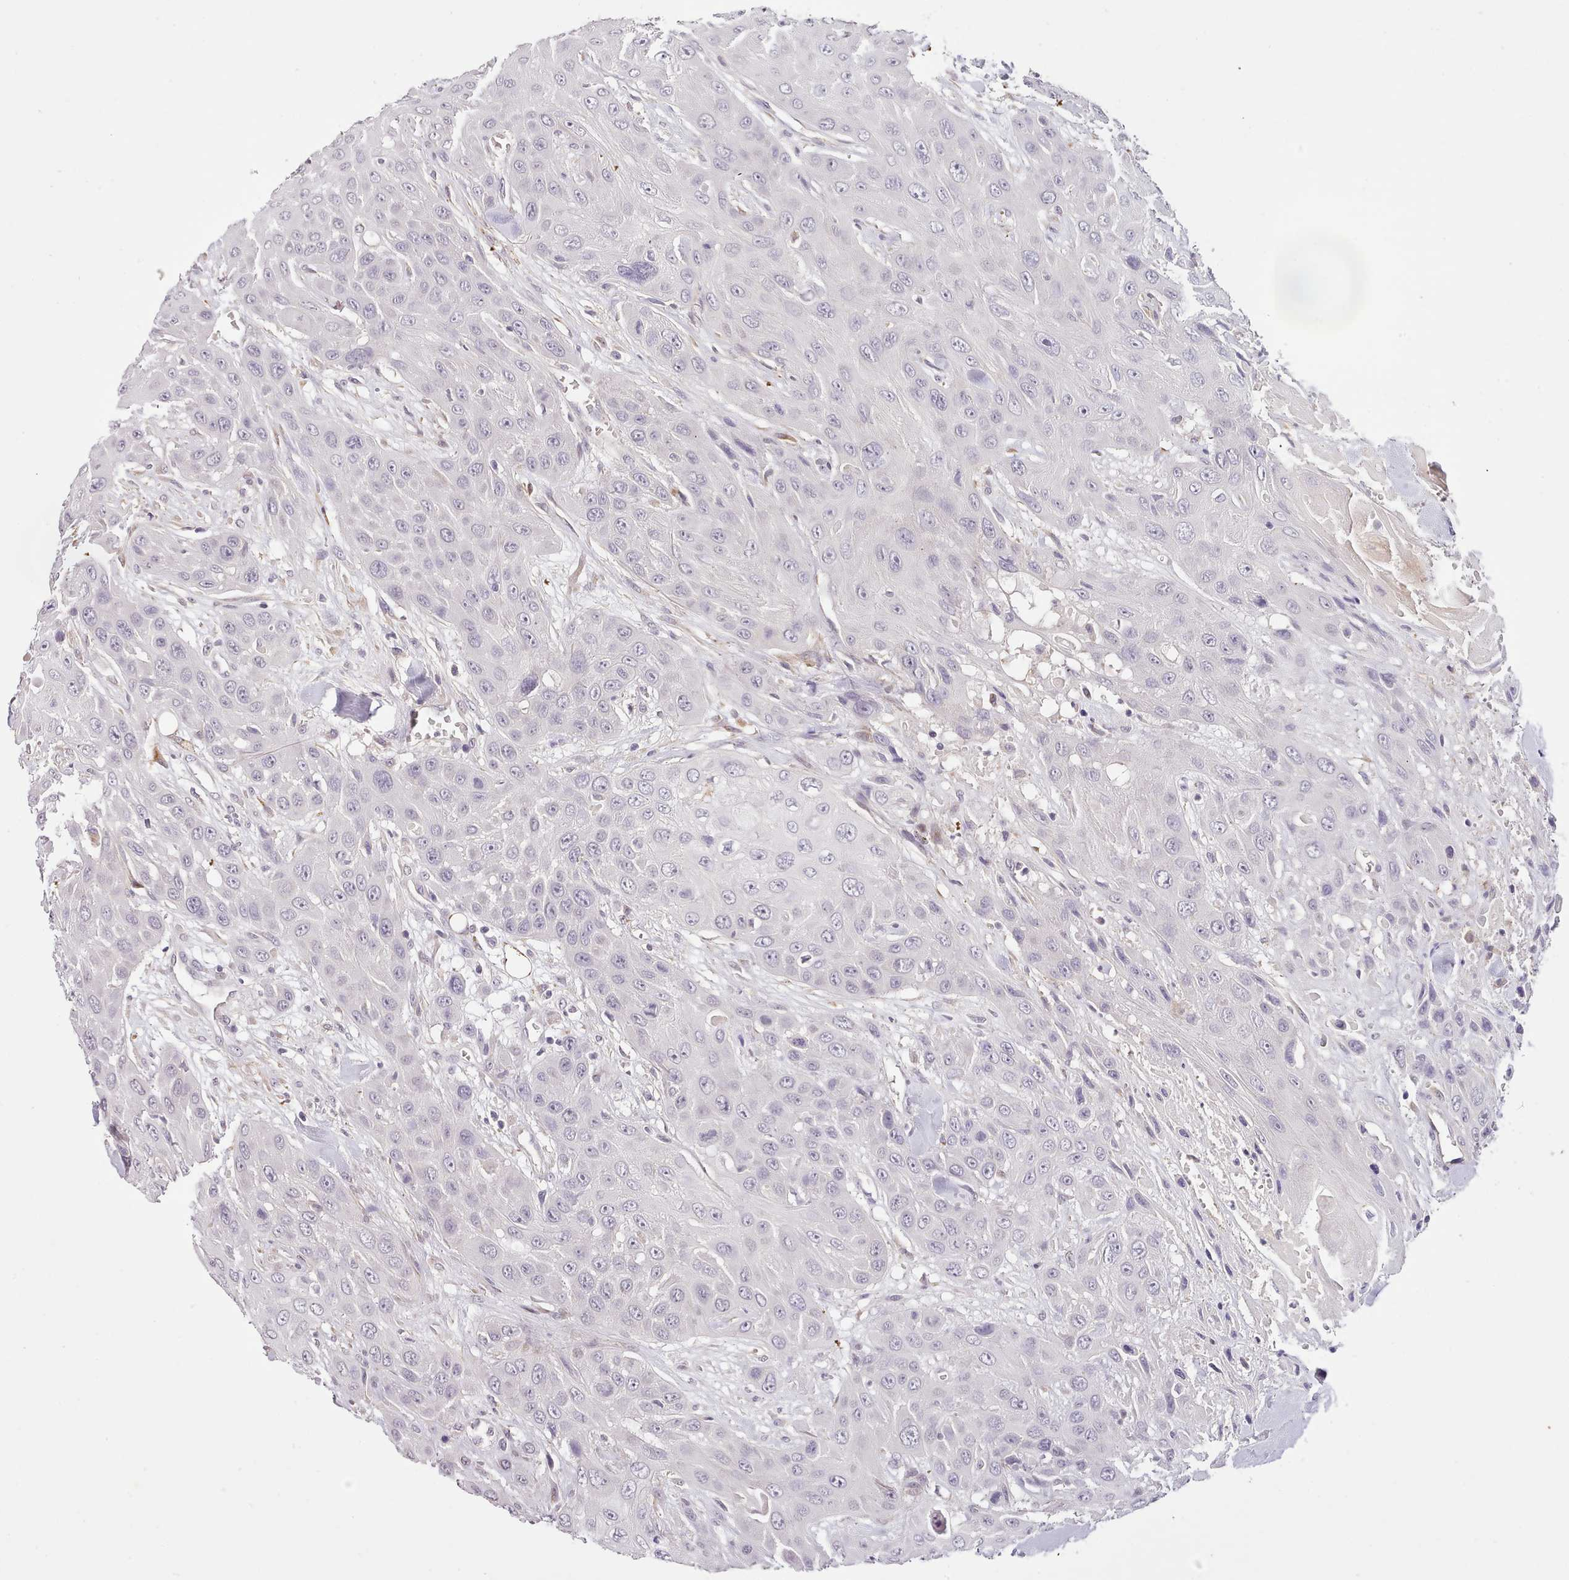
{"staining": {"intensity": "negative", "quantity": "none", "location": "none"}, "tissue": "head and neck cancer", "cell_type": "Tumor cells", "image_type": "cancer", "snomed": [{"axis": "morphology", "description": "Squamous cell carcinoma, NOS"}, {"axis": "topography", "description": "Head-Neck"}], "caption": "Head and neck cancer stained for a protein using IHC demonstrates no positivity tumor cells.", "gene": "ZNF658", "patient": {"sex": "male", "age": 81}}